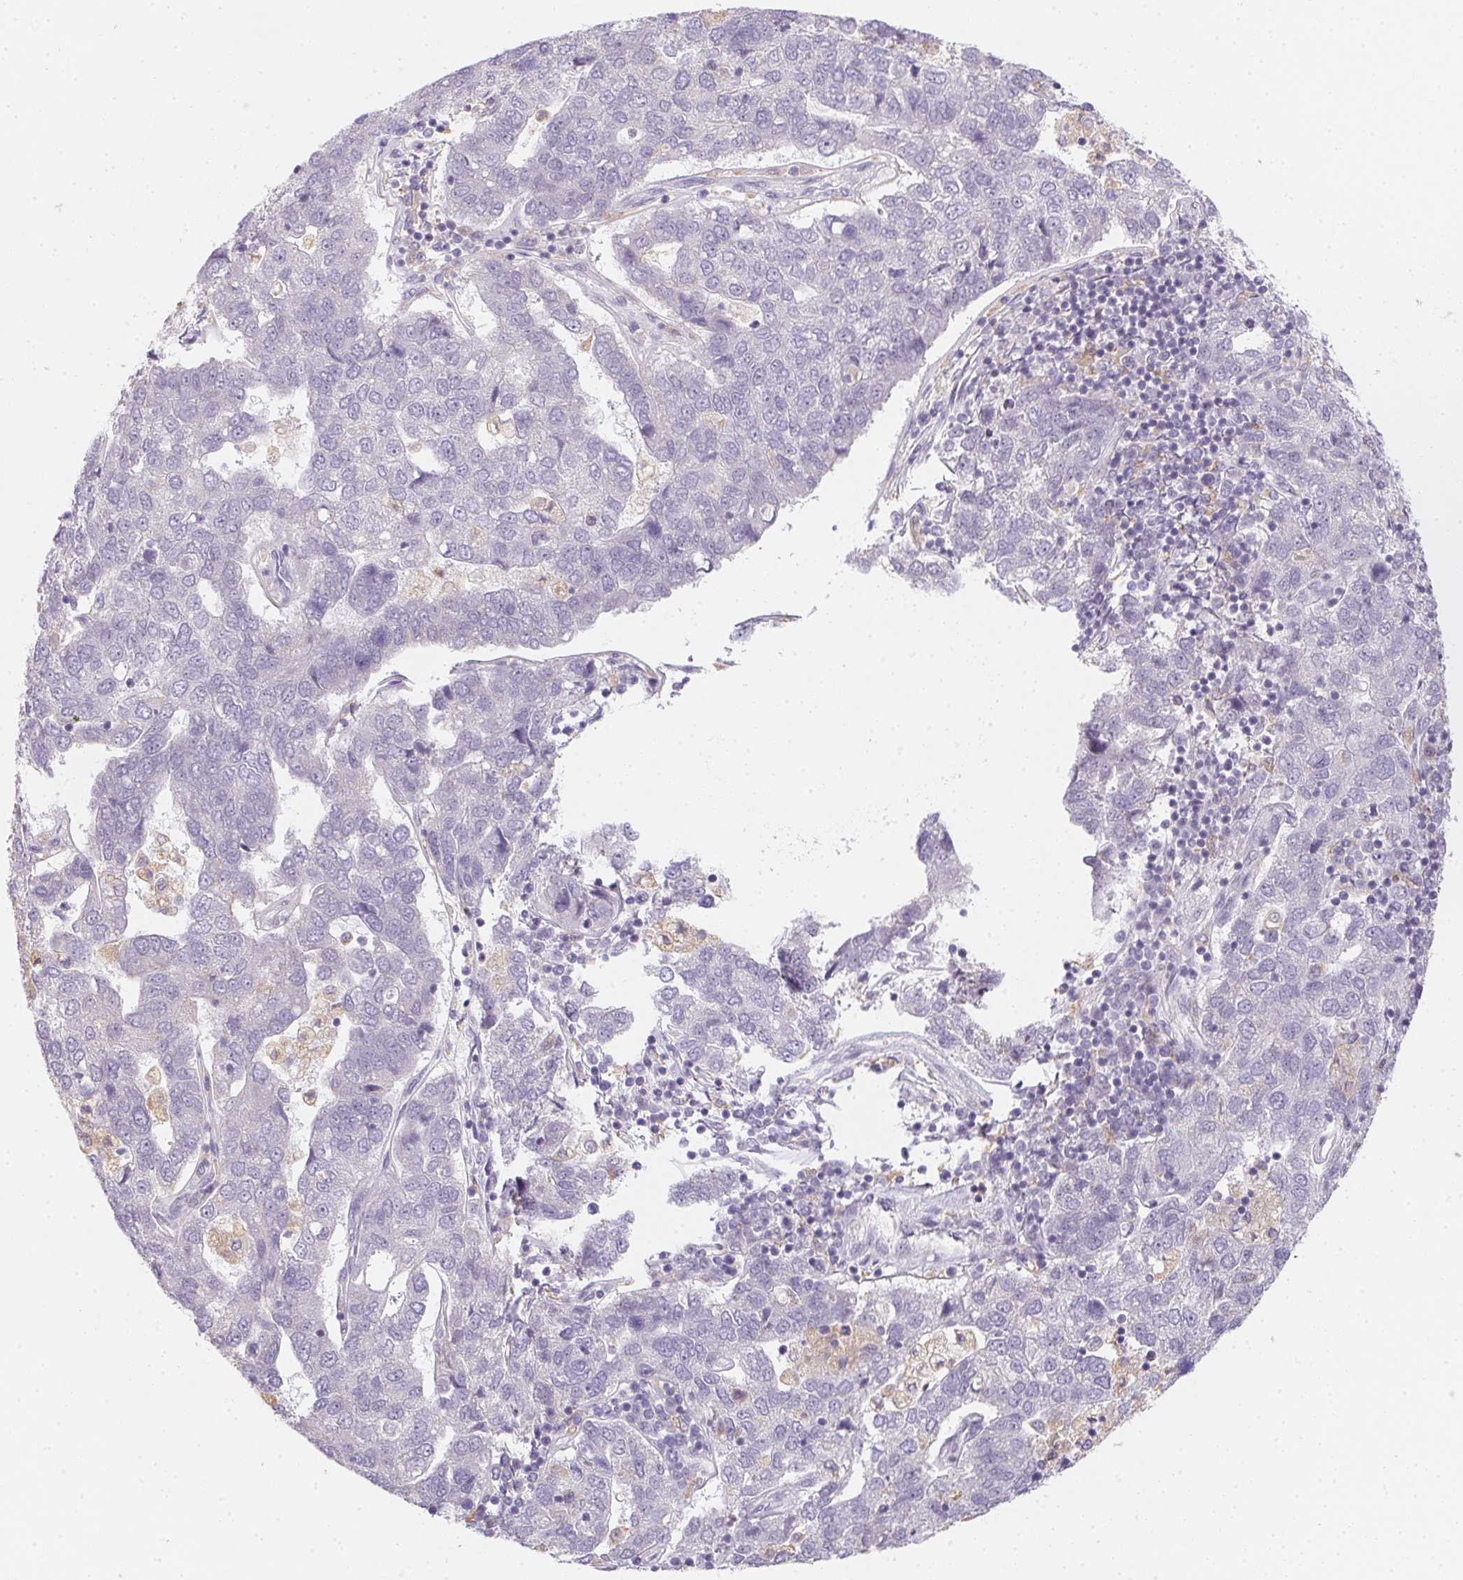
{"staining": {"intensity": "negative", "quantity": "none", "location": "none"}, "tissue": "pancreatic cancer", "cell_type": "Tumor cells", "image_type": "cancer", "snomed": [{"axis": "morphology", "description": "Adenocarcinoma, NOS"}, {"axis": "topography", "description": "Pancreas"}], "caption": "Photomicrograph shows no significant protein positivity in tumor cells of pancreatic cancer (adenocarcinoma). (Stains: DAB (3,3'-diaminobenzidine) IHC with hematoxylin counter stain, Microscopy: brightfield microscopy at high magnification).", "gene": "SLC6A18", "patient": {"sex": "female", "age": 61}}